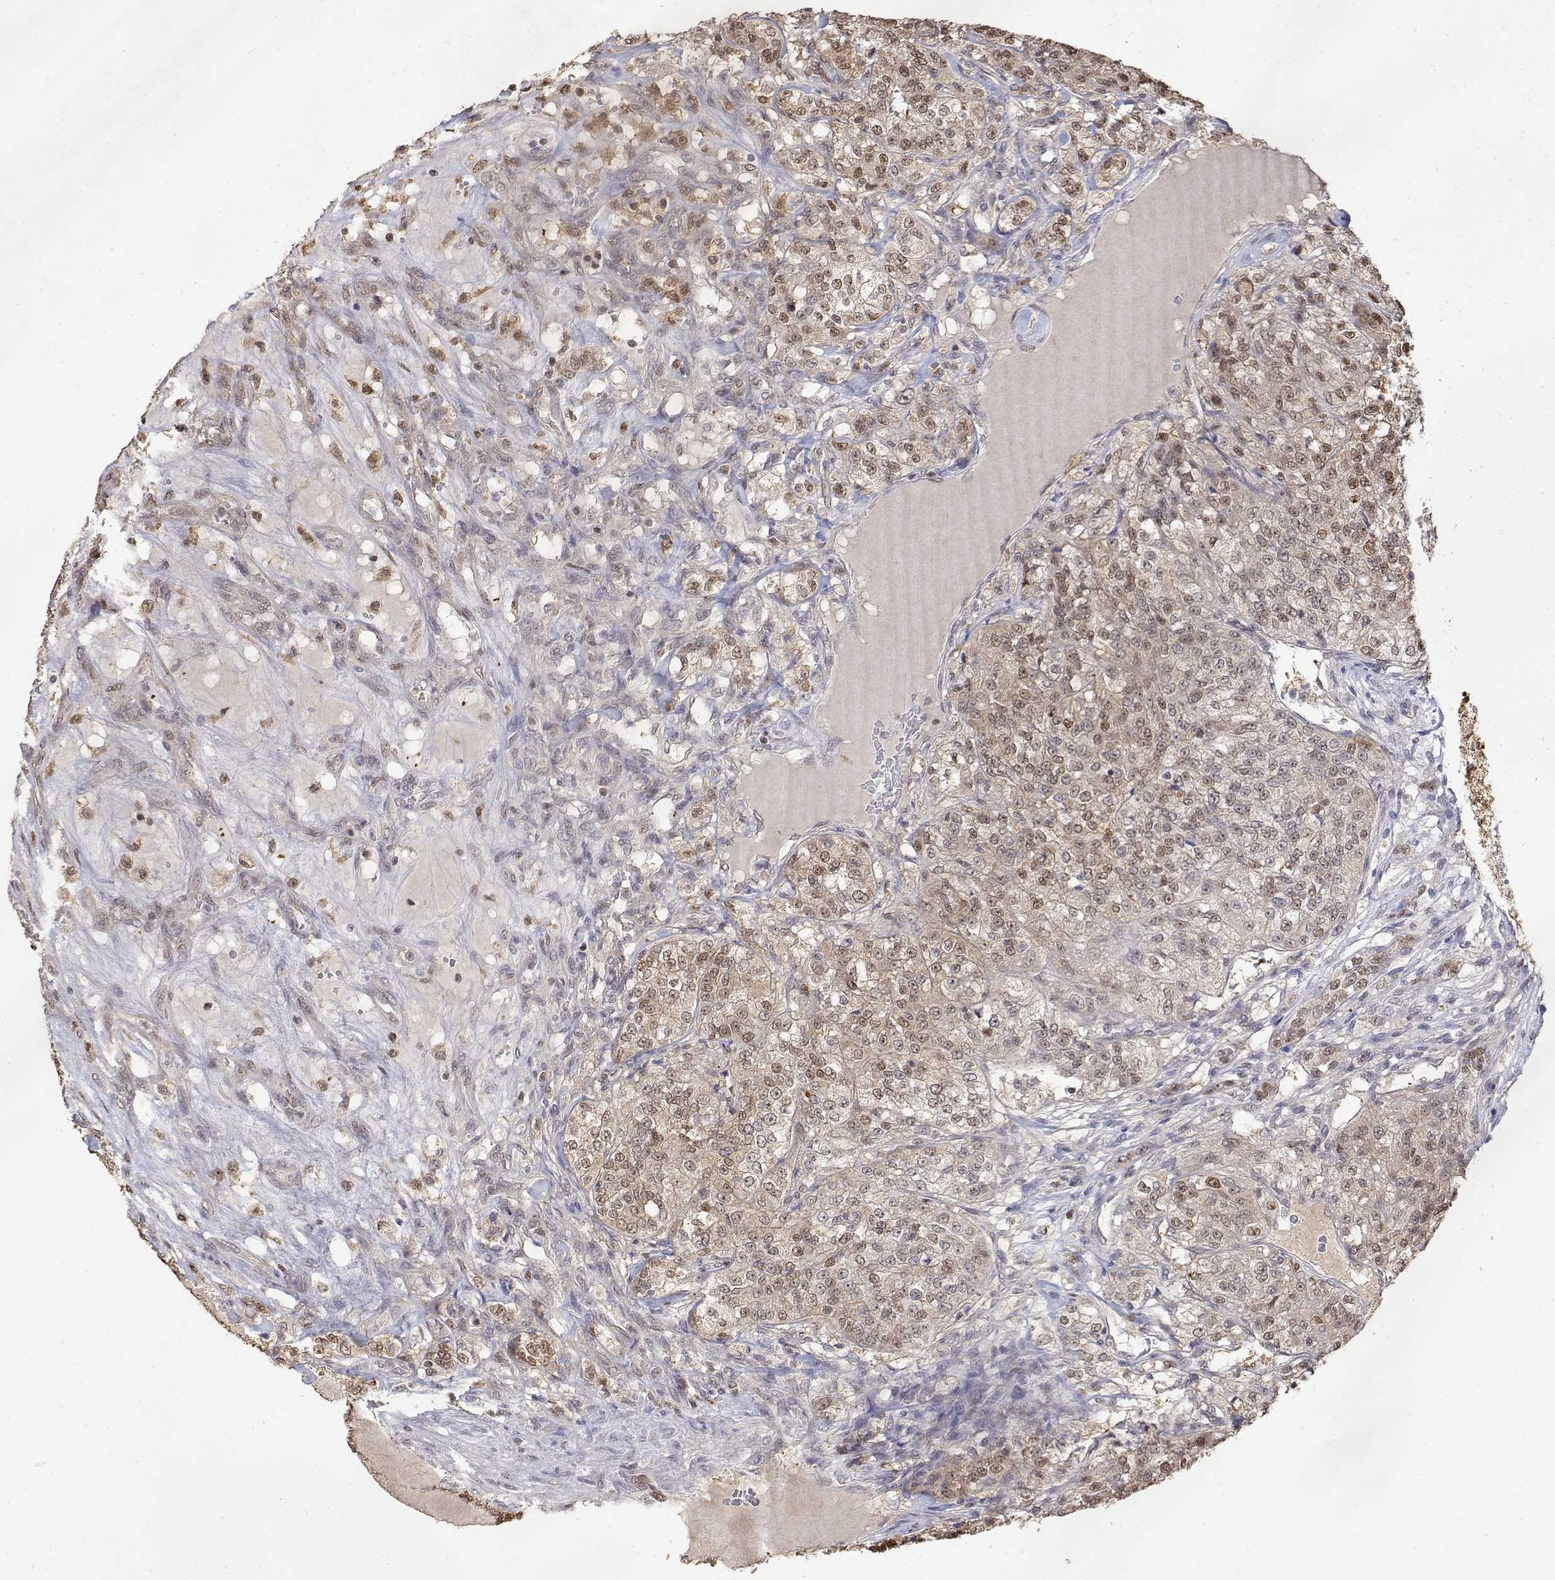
{"staining": {"intensity": "weak", "quantity": "25%-75%", "location": "nuclear"}, "tissue": "renal cancer", "cell_type": "Tumor cells", "image_type": "cancer", "snomed": [{"axis": "morphology", "description": "Adenocarcinoma, NOS"}, {"axis": "topography", "description": "Kidney"}], "caption": "Immunohistochemistry (DAB (3,3'-diaminobenzidine)) staining of adenocarcinoma (renal) shows weak nuclear protein positivity in about 25%-75% of tumor cells. (DAB (3,3'-diaminobenzidine) IHC with brightfield microscopy, high magnification).", "gene": "TPI1", "patient": {"sex": "female", "age": 63}}